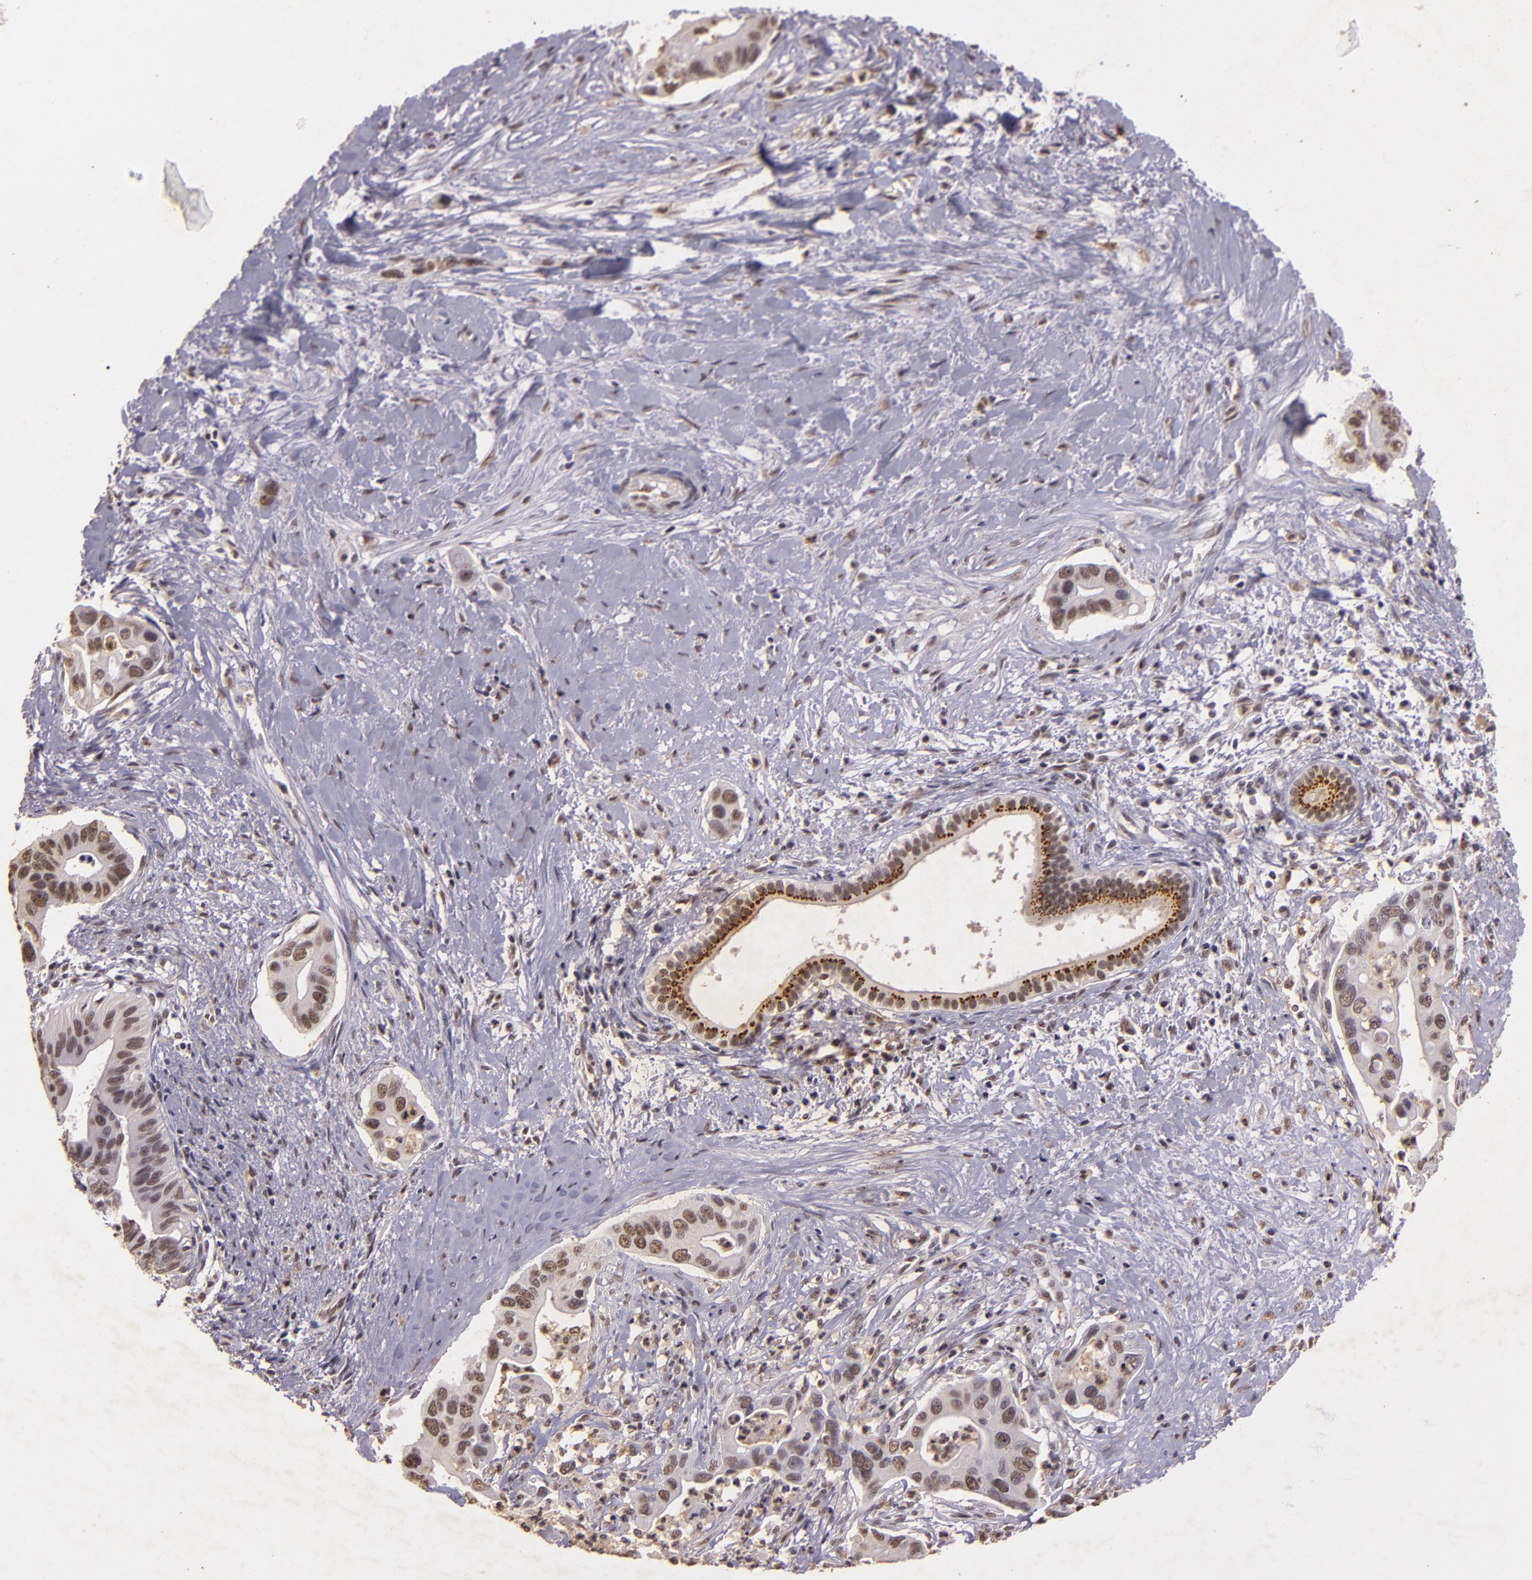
{"staining": {"intensity": "weak", "quantity": "25%-75%", "location": "nuclear"}, "tissue": "liver cancer", "cell_type": "Tumor cells", "image_type": "cancer", "snomed": [{"axis": "morphology", "description": "Cholangiocarcinoma"}, {"axis": "topography", "description": "Liver"}], "caption": "Cholangiocarcinoma (liver) was stained to show a protein in brown. There is low levels of weak nuclear positivity in approximately 25%-75% of tumor cells.", "gene": "CBX3", "patient": {"sex": "female", "age": 65}}